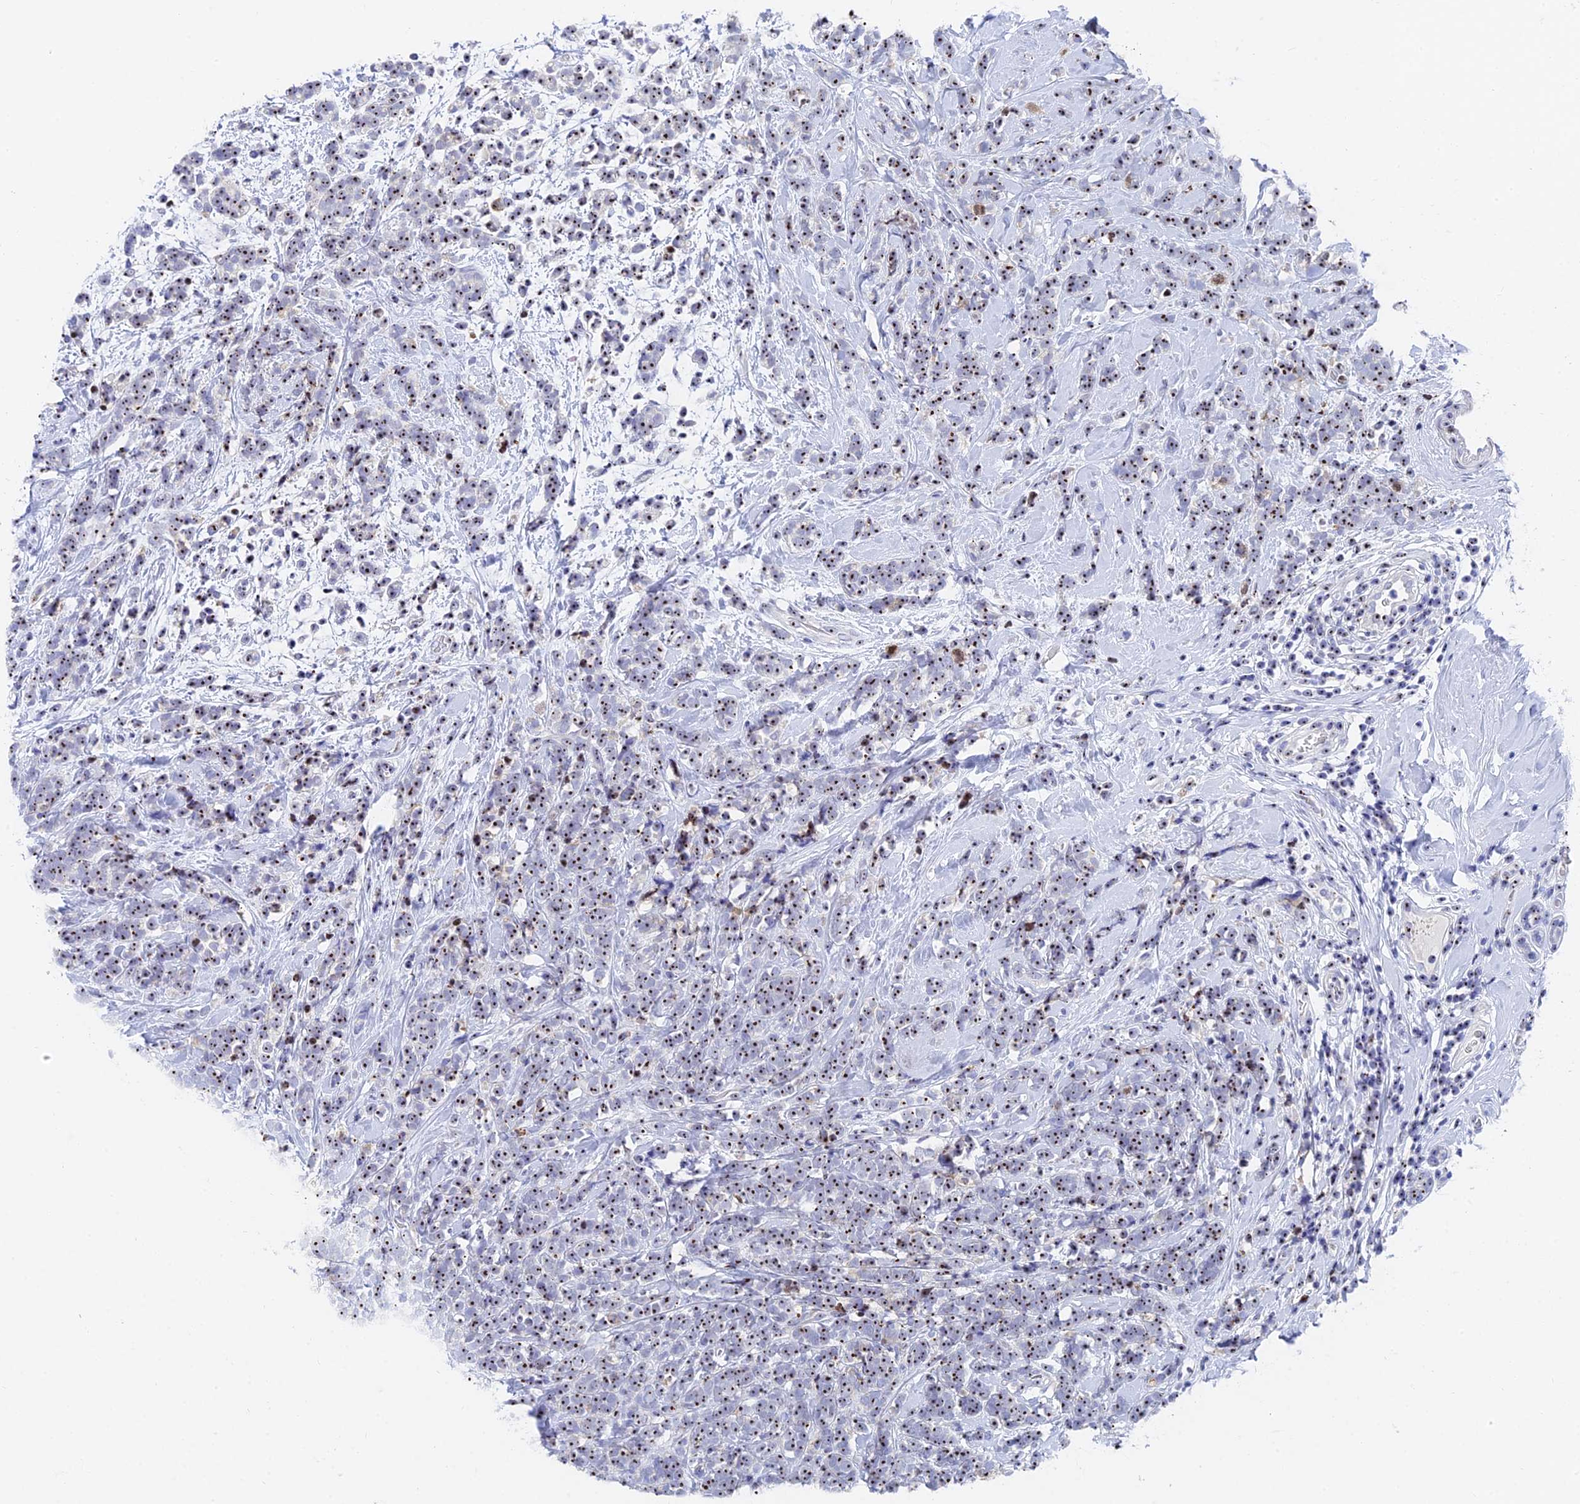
{"staining": {"intensity": "moderate", "quantity": ">75%", "location": "nuclear"}, "tissue": "breast cancer", "cell_type": "Tumor cells", "image_type": "cancer", "snomed": [{"axis": "morphology", "description": "Lobular carcinoma"}, {"axis": "topography", "description": "Breast"}], "caption": "Immunohistochemical staining of human lobular carcinoma (breast) exhibits medium levels of moderate nuclear positivity in approximately >75% of tumor cells. The protein is shown in brown color, while the nuclei are stained blue.", "gene": "RSL1D1", "patient": {"sex": "female", "age": 58}}